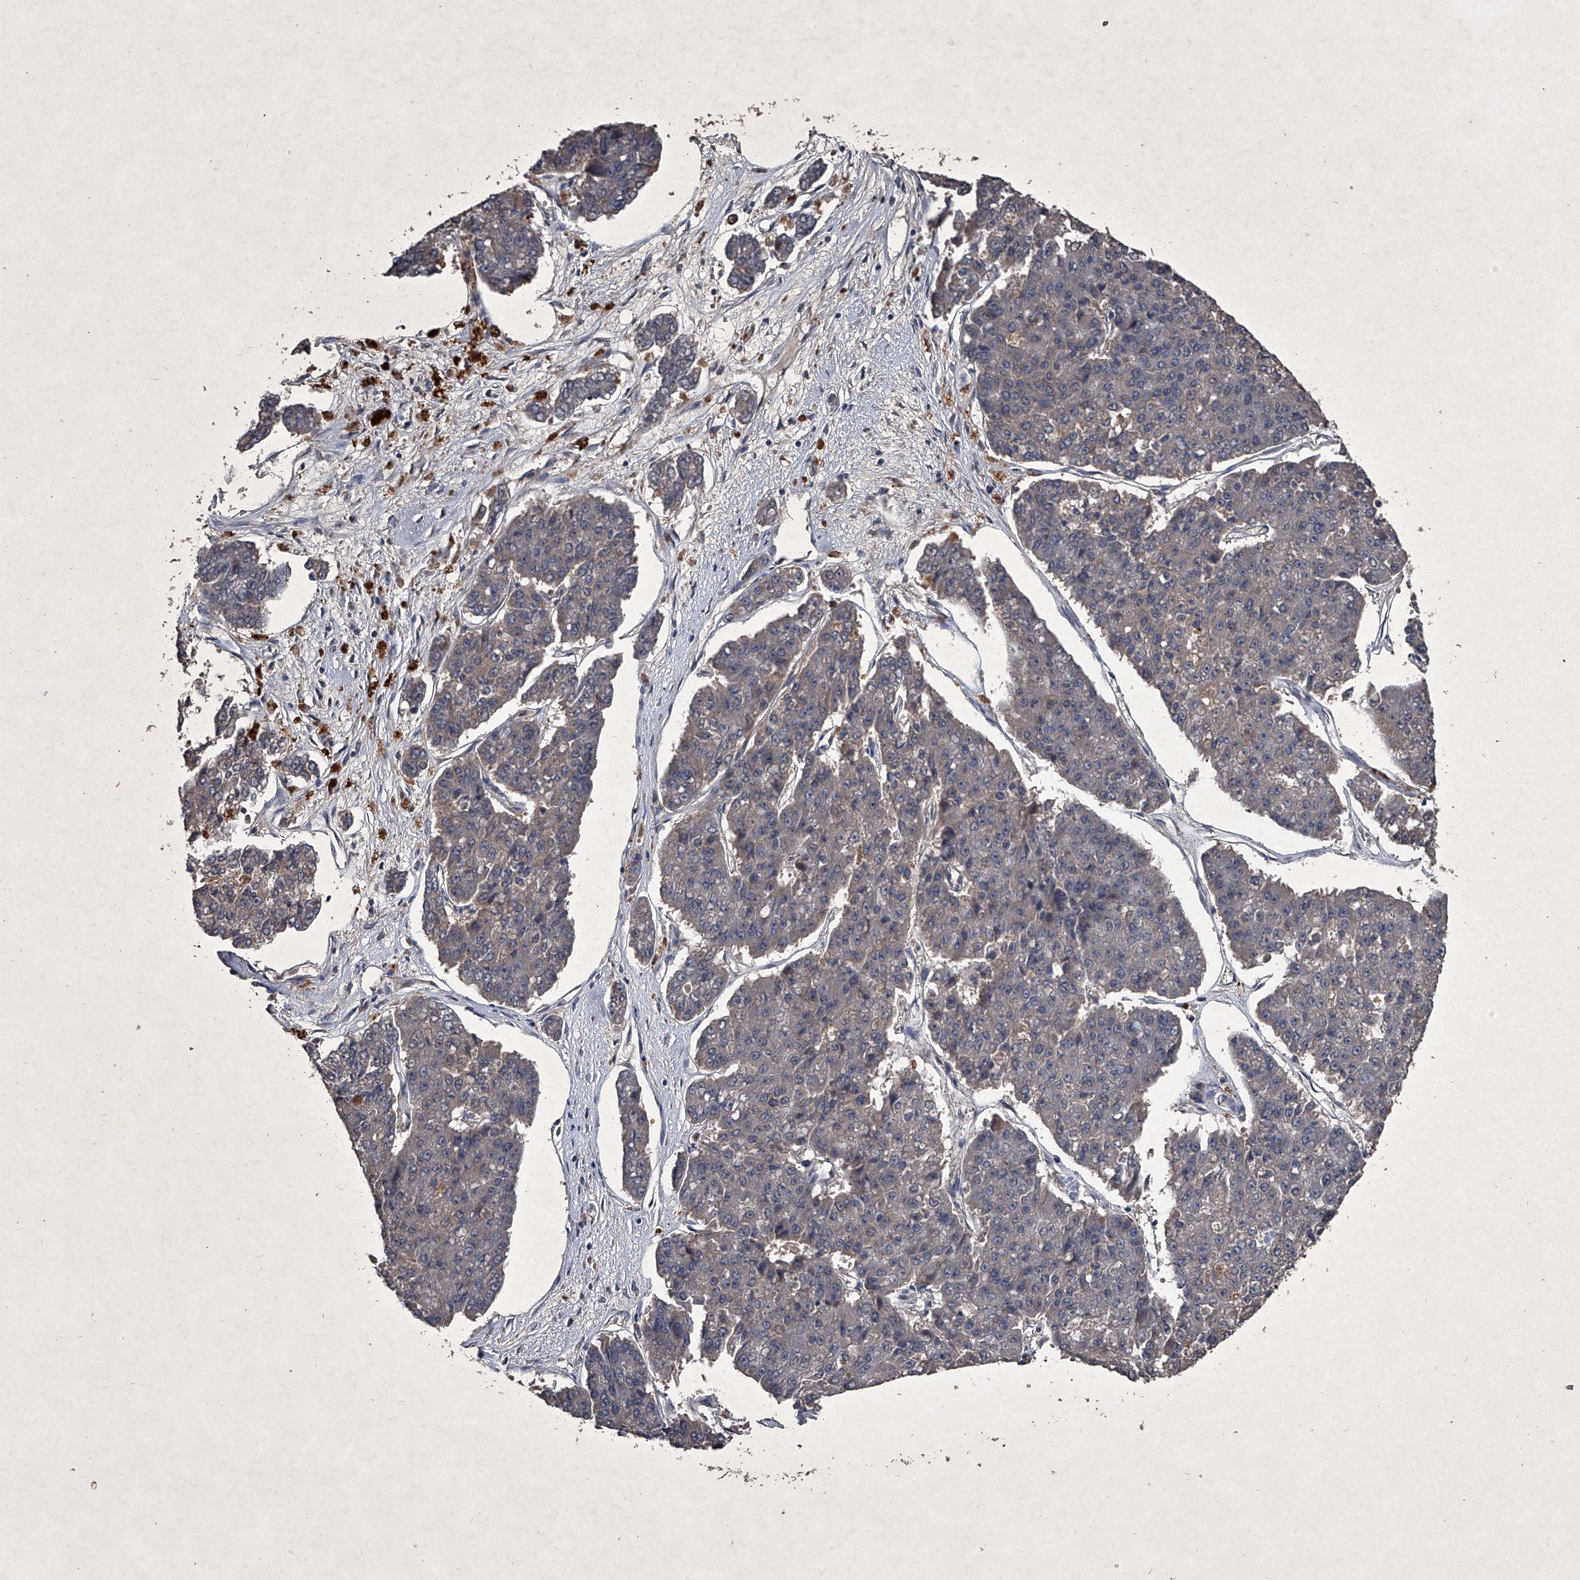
{"staining": {"intensity": "negative", "quantity": "none", "location": "none"}, "tissue": "pancreatic cancer", "cell_type": "Tumor cells", "image_type": "cancer", "snomed": [{"axis": "morphology", "description": "Adenocarcinoma, NOS"}, {"axis": "topography", "description": "Pancreas"}], "caption": "This photomicrograph is of pancreatic cancer (adenocarcinoma) stained with immunohistochemistry to label a protein in brown with the nuclei are counter-stained blue. There is no positivity in tumor cells.", "gene": "MAPKAP1", "patient": {"sex": "male", "age": 50}}